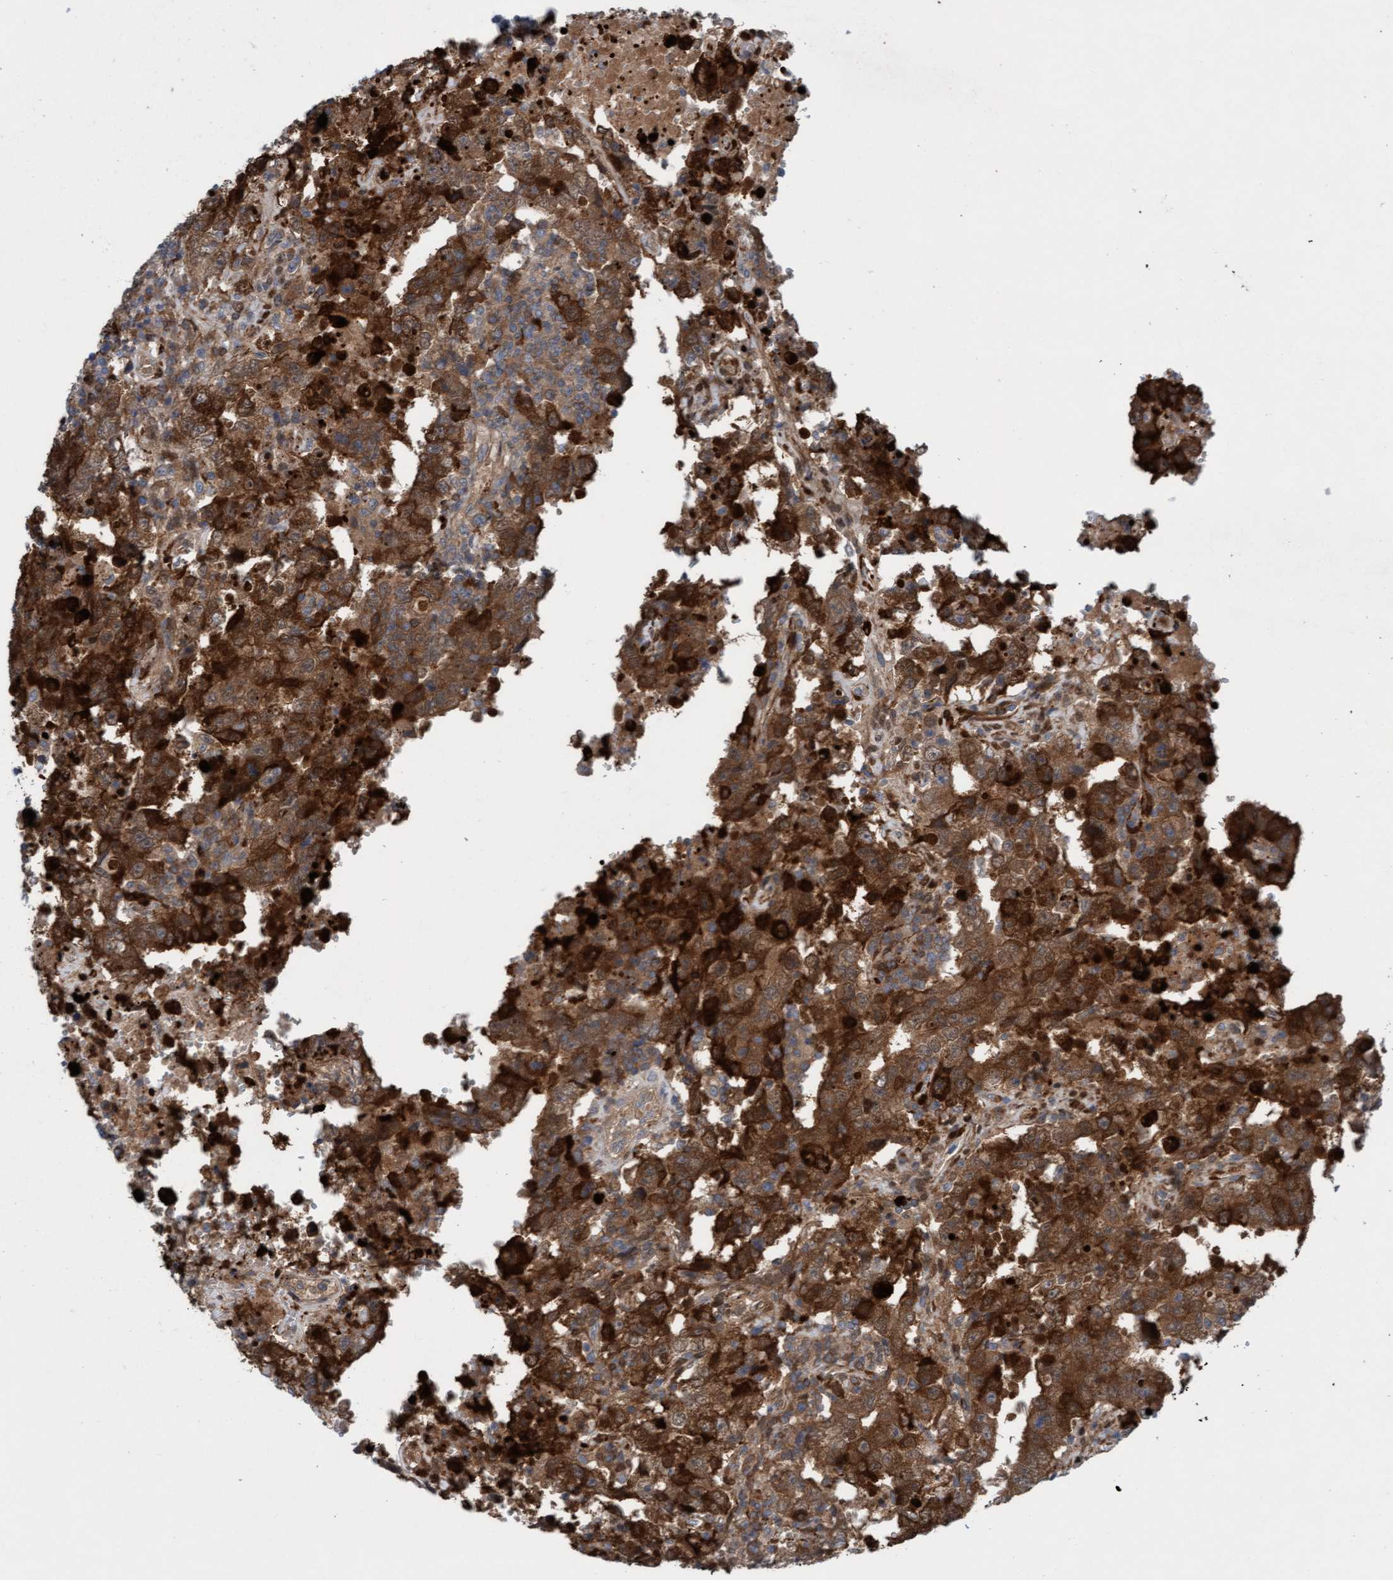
{"staining": {"intensity": "moderate", "quantity": ">75%", "location": "cytoplasmic/membranous"}, "tissue": "testis cancer", "cell_type": "Tumor cells", "image_type": "cancer", "snomed": [{"axis": "morphology", "description": "Carcinoma, Embryonal, NOS"}, {"axis": "topography", "description": "Testis"}], "caption": "This histopathology image demonstrates immunohistochemistry staining of human embryonal carcinoma (testis), with medium moderate cytoplasmic/membranous positivity in approximately >75% of tumor cells.", "gene": "KLHL25", "patient": {"sex": "male", "age": 26}}